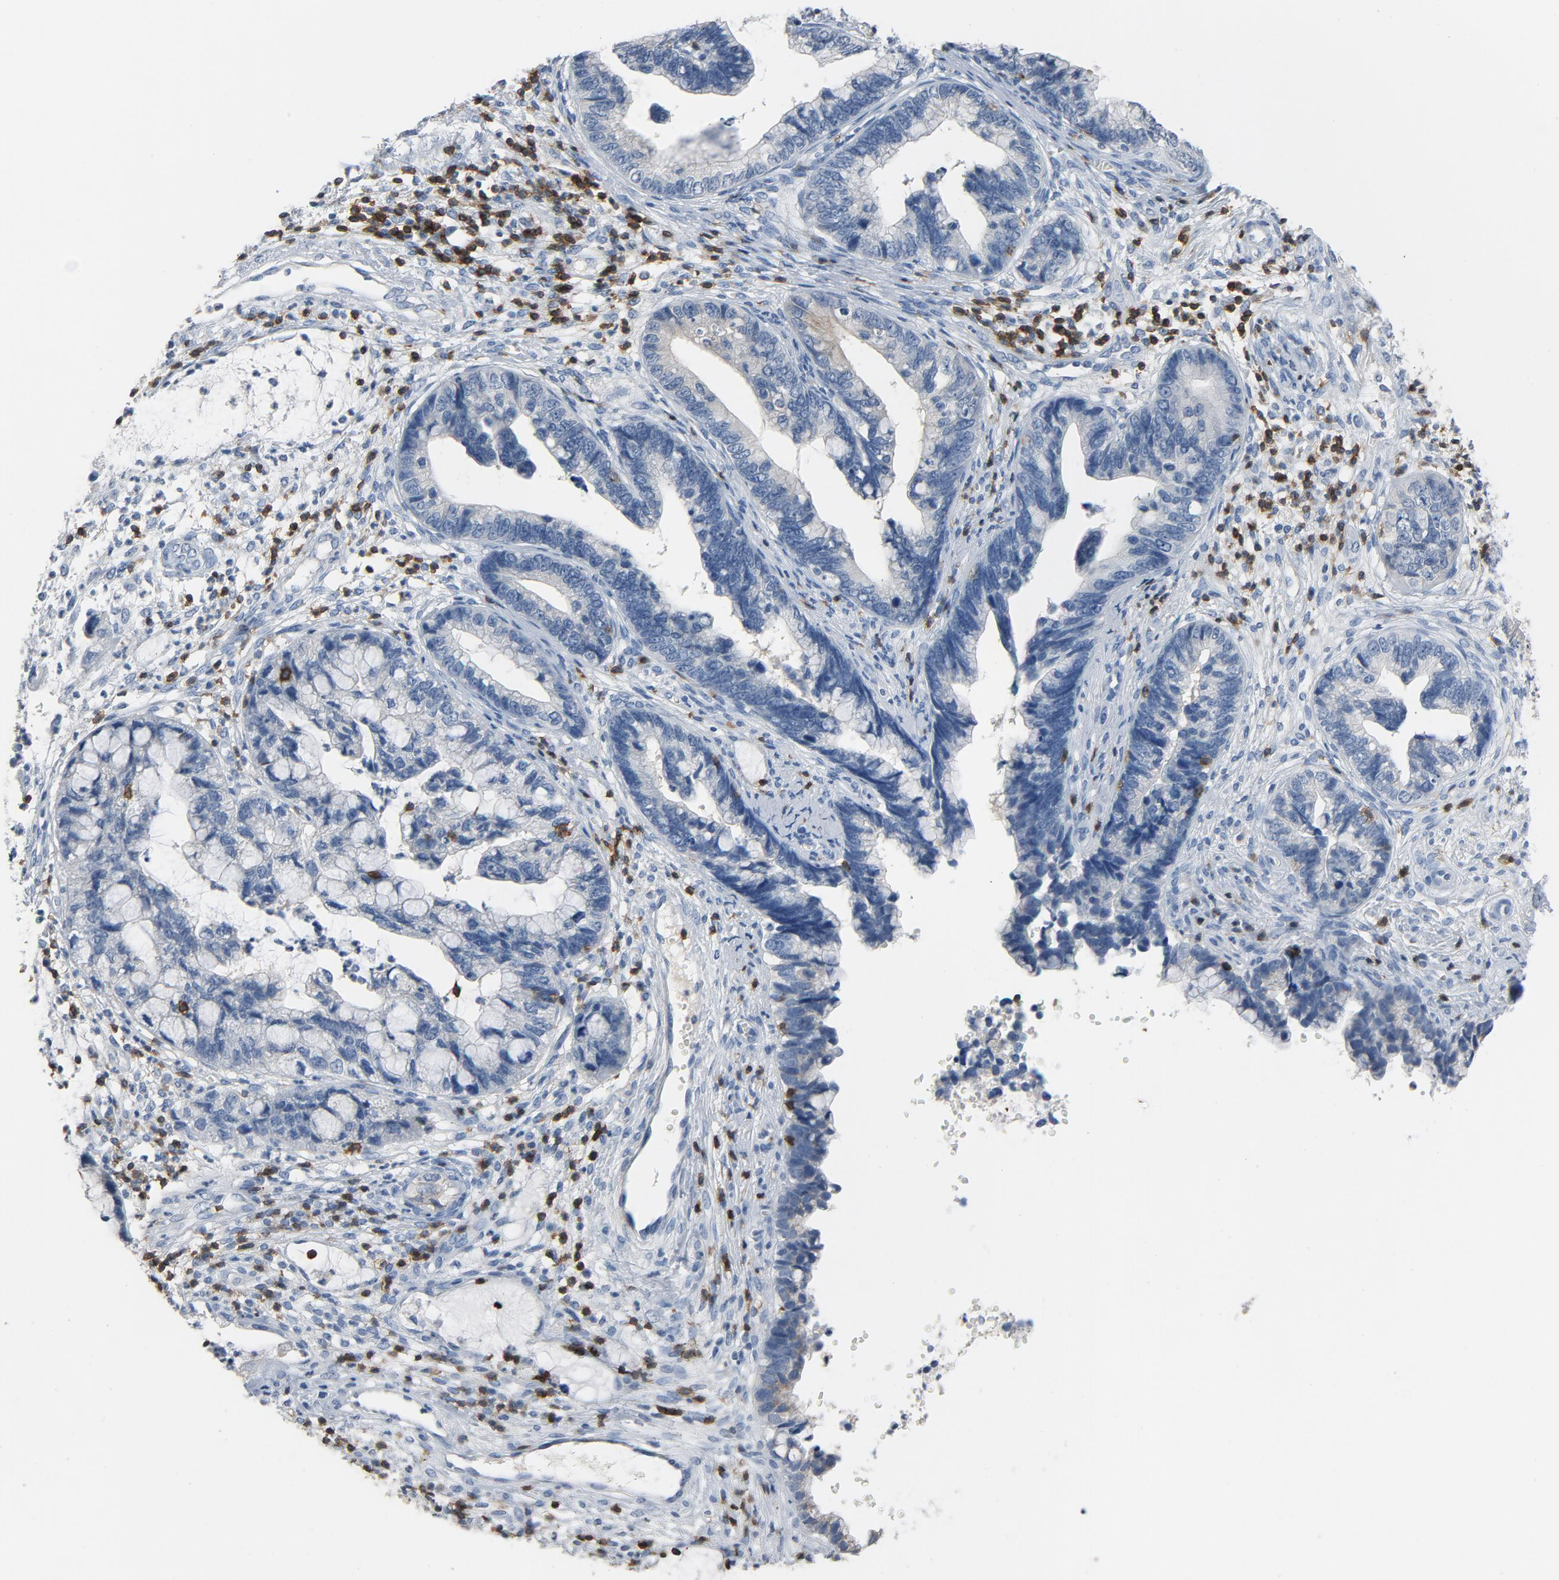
{"staining": {"intensity": "negative", "quantity": "none", "location": "none"}, "tissue": "cervical cancer", "cell_type": "Tumor cells", "image_type": "cancer", "snomed": [{"axis": "morphology", "description": "Adenocarcinoma, NOS"}, {"axis": "topography", "description": "Cervix"}], "caption": "Photomicrograph shows no significant protein staining in tumor cells of cervical cancer (adenocarcinoma). Nuclei are stained in blue.", "gene": "LCK", "patient": {"sex": "female", "age": 44}}